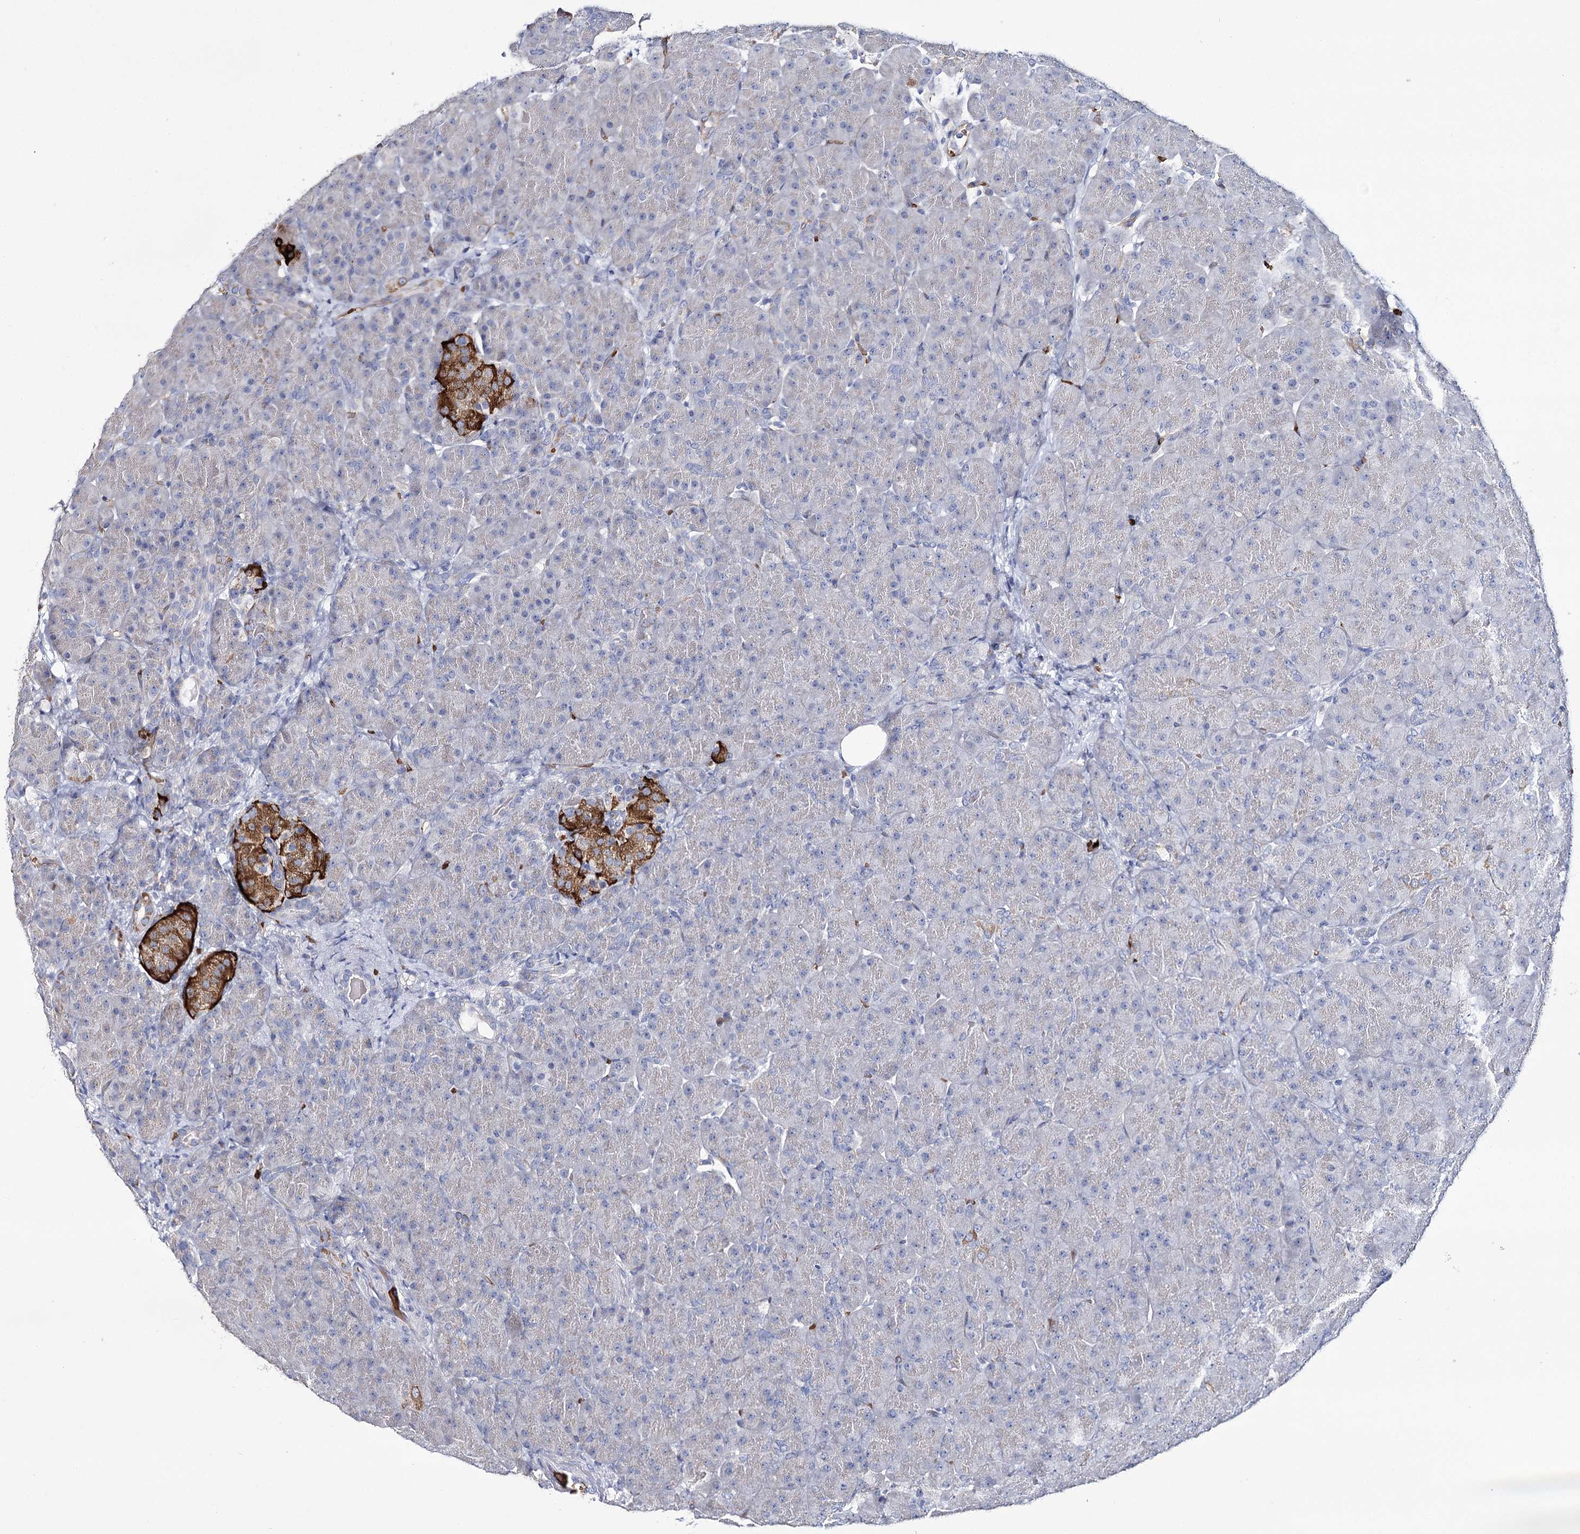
{"staining": {"intensity": "negative", "quantity": "none", "location": "none"}, "tissue": "pancreas", "cell_type": "Exocrine glandular cells", "image_type": "normal", "snomed": [{"axis": "morphology", "description": "Normal tissue, NOS"}, {"axis": "topography", "description": "Pancreas"}], "caption": "IHC of unremarkable human pancreas displays no staining in exocrine glandular cells.", "gene": "GBF1", "patient": {"sex": "male", "age": 66}}